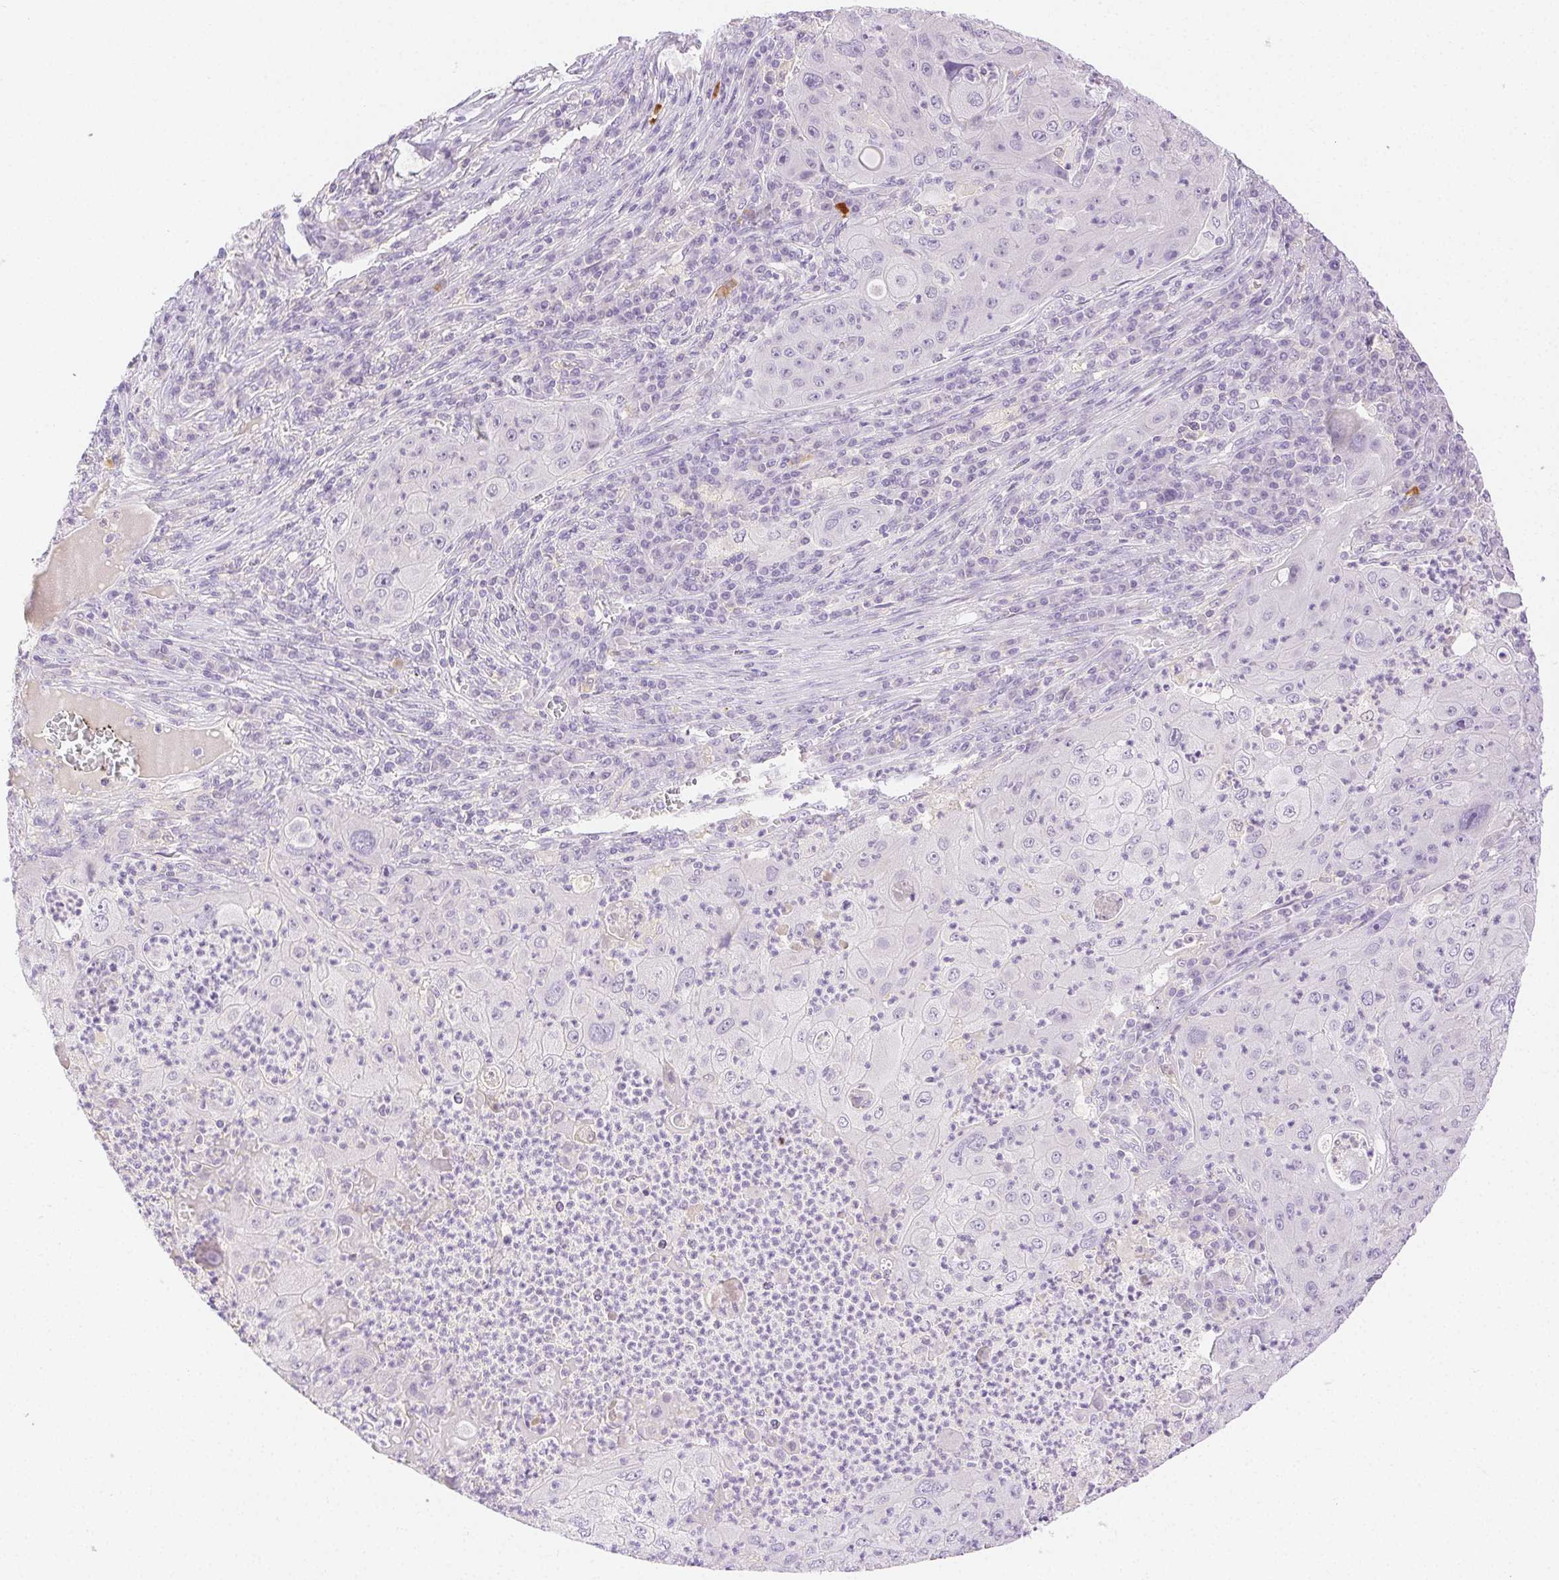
{"staining": {"intensity": "negative", "quantity": "none", "location": "none"}, "tissue": "lung cancer", "cell_type": "Tumor cells", "image_type": "cancer", "snomed": [{"axis": "morphology", "description": "Squamous cell carcinoma, NOS"}, {"axis": "topography", "description": "Lung"}], "caption": "This is an immunohistochemistry (IHC) photomicrograph of human lung cancer (squamous cell carcinoma). There is no expression in tumor cells.", "gene": "SPACA4", "patient": {"sex": "female", "age": 59}}